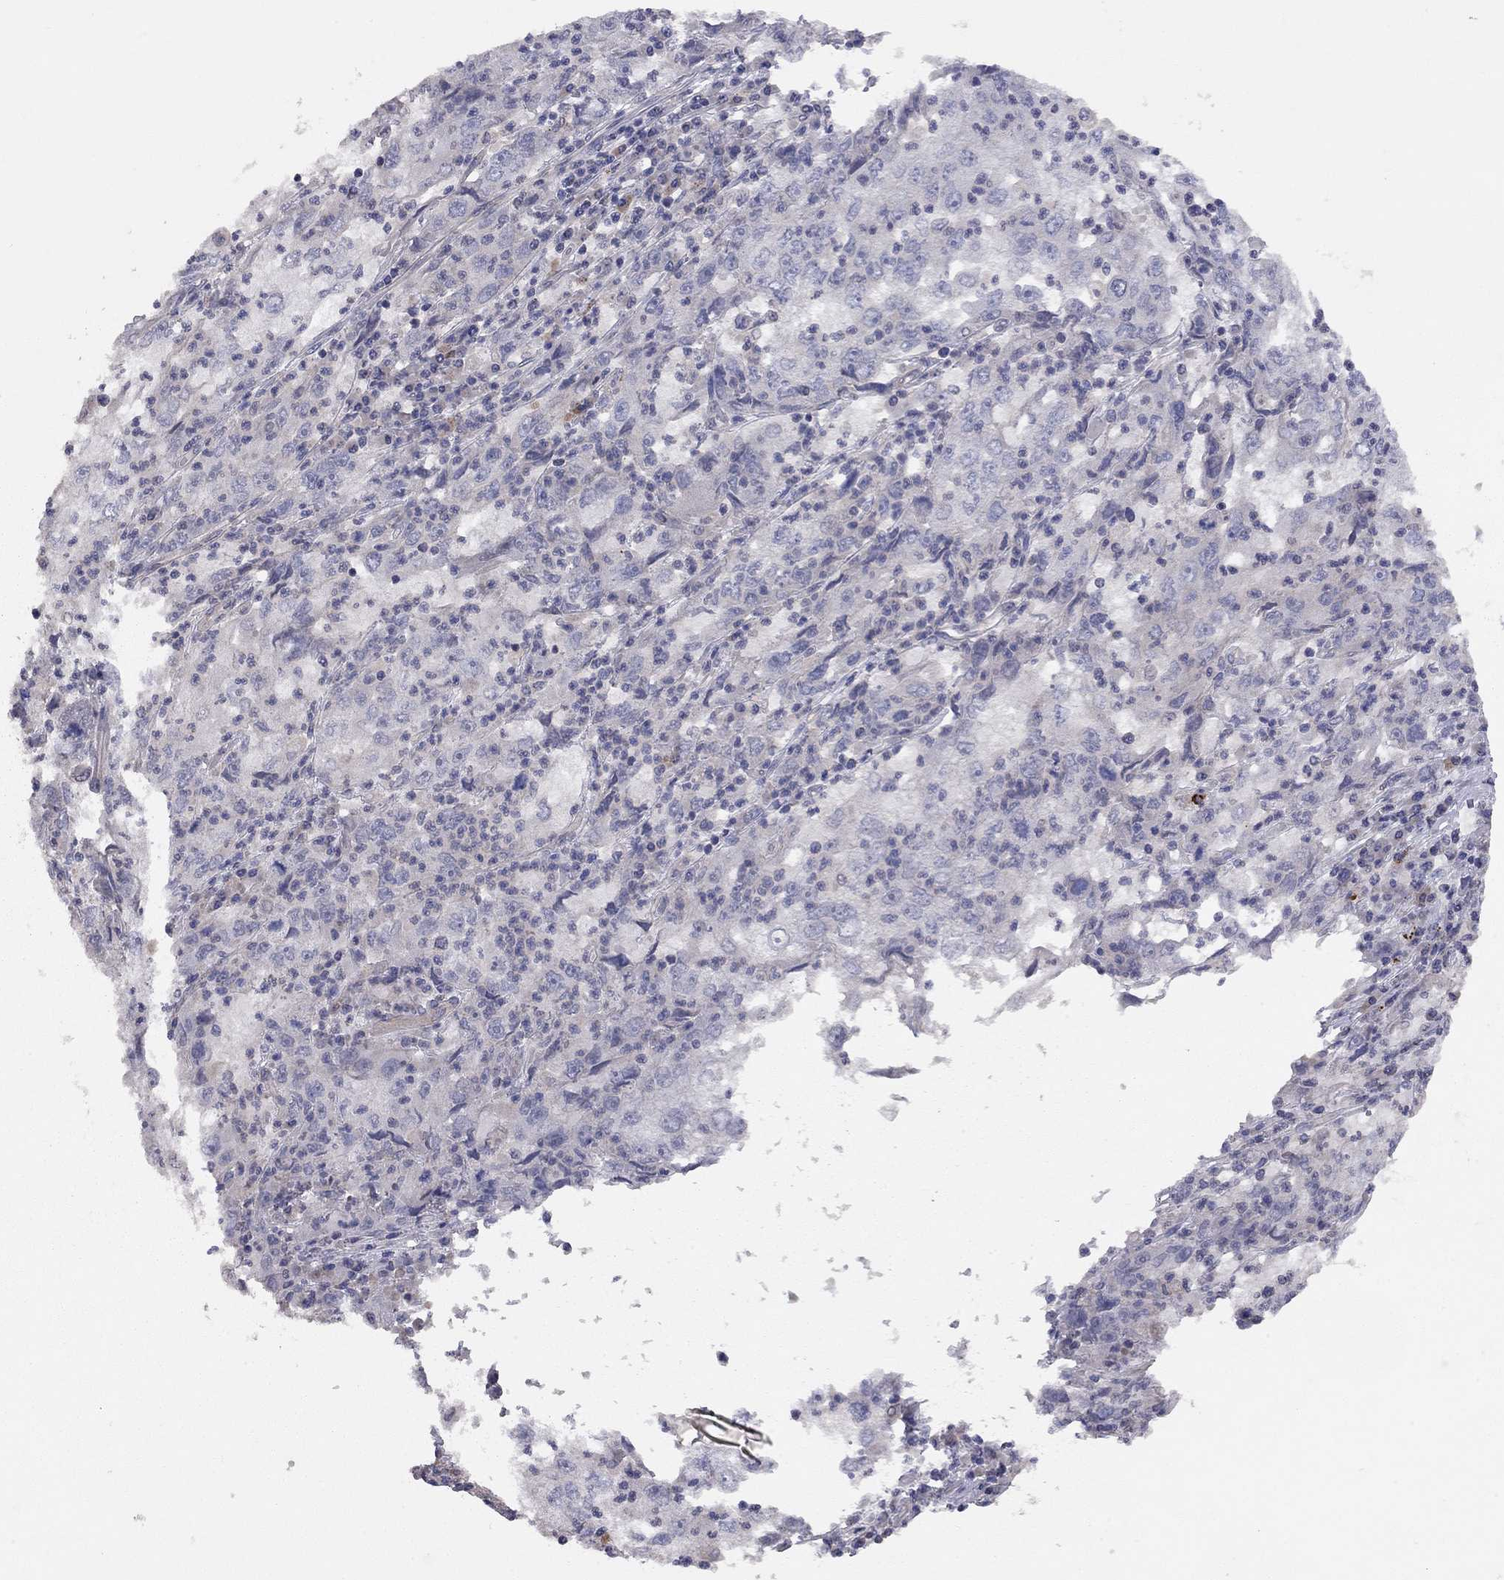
{"staining": {"intensity": "negative", "quantity": "none", "location": "none"}, "tissue": "cervical cancer", "cell_type": "Tumor cells", "image_type": "cancer", "snomed": [{"axis": "morphology", "description": "Squamous cell carcinoma, NOS"}, {"axis": "topography", "description": "Cervix"}], "caption": "This is an IHC micrograph of cervical cancer. There is no staining in tumor cells.", "gene": "KCNB1", "patient": {"sex": "female", "age": 36}}